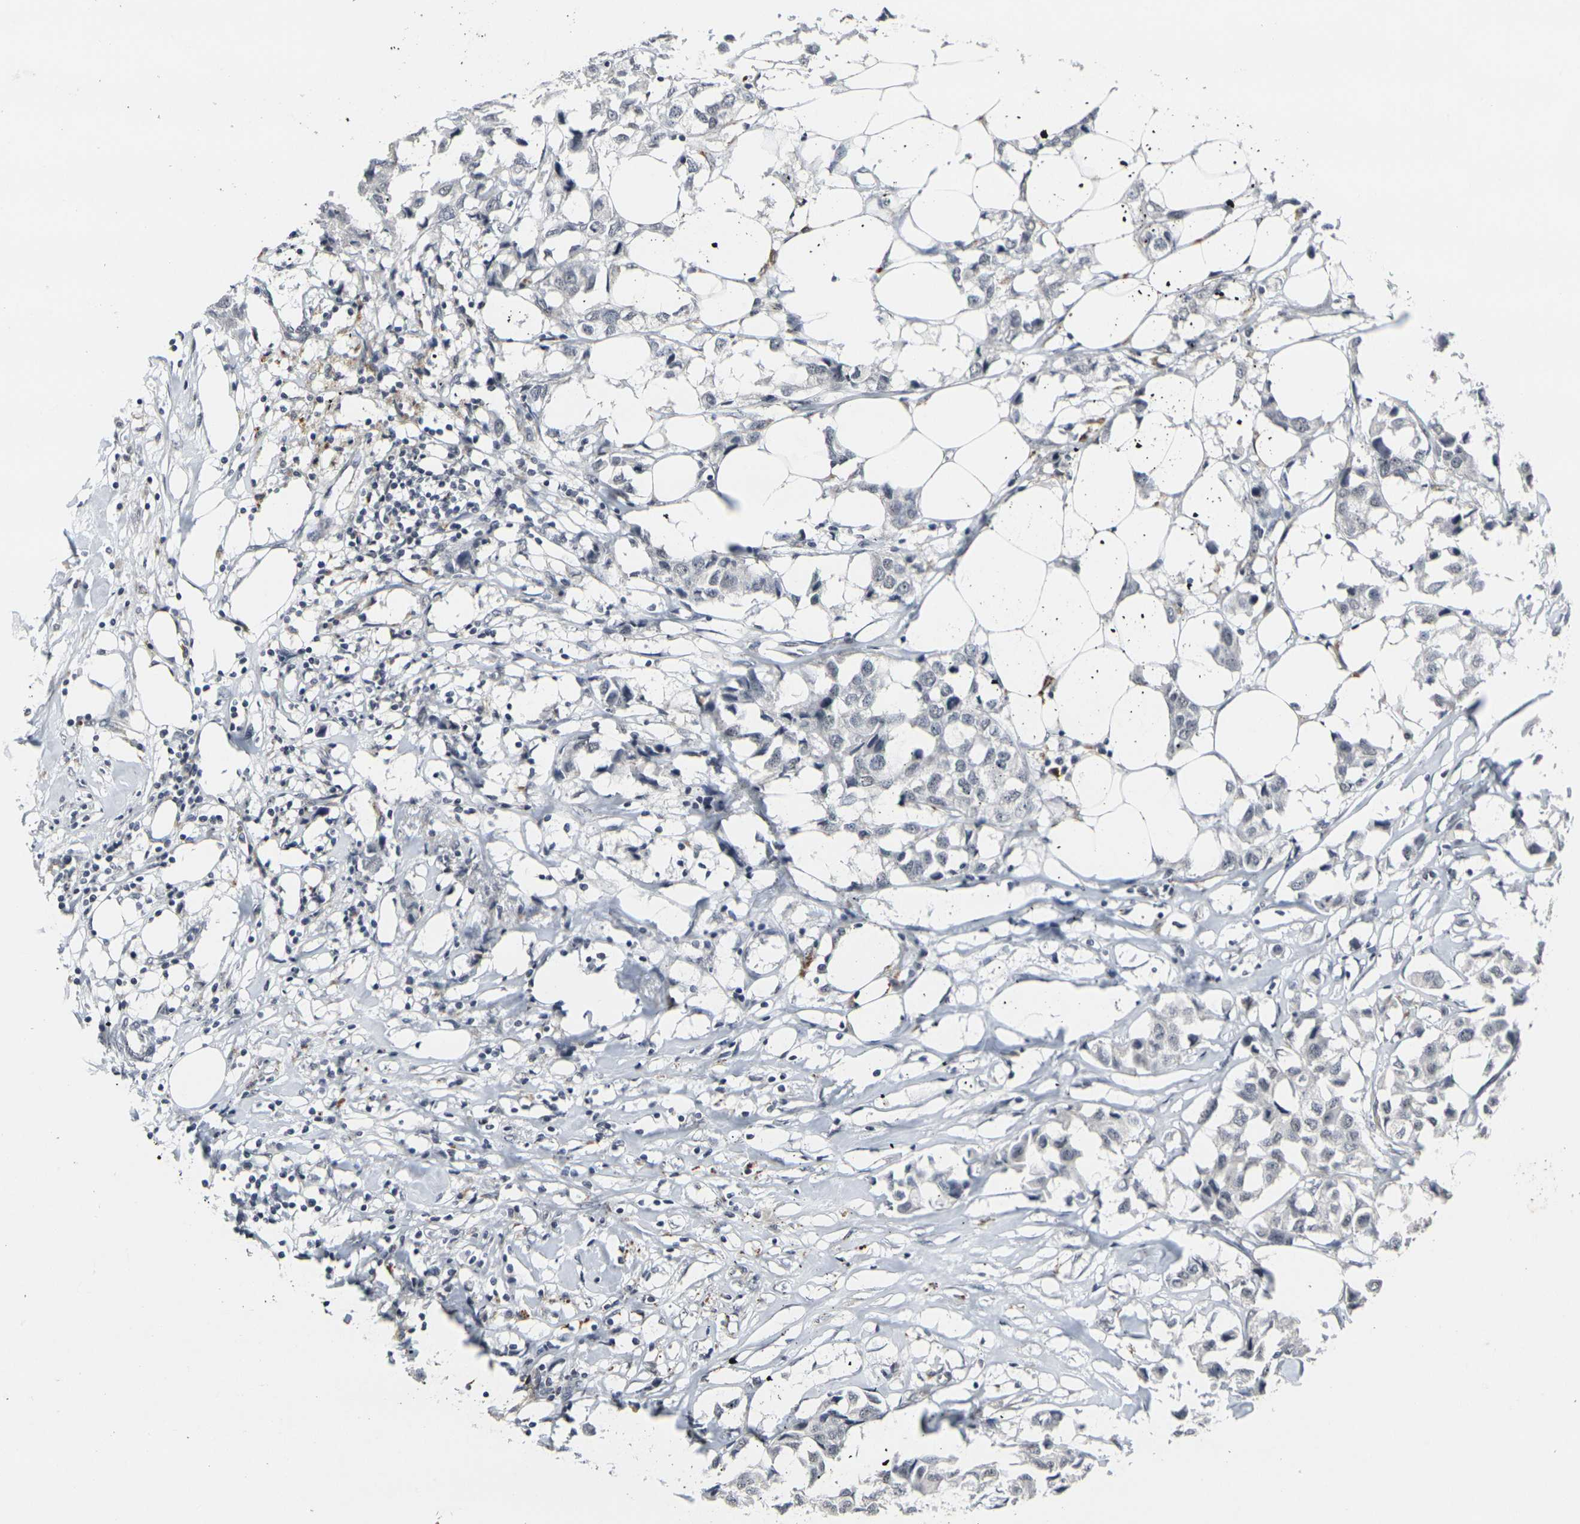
{"staining": {"intensity": "negative", "quantity": "none", "location": "none"}, "tissue": "breast cancer", "cell_type": "Tumor cells", "image_type": "cancer", "snomed": [{"axis": "morphology", "description": "Duct carcinoma"}, {"axis": "topography", "description": "Breast"}], "caption": "Tumor cells are negative for brown protein staining in invasive ductal carcinoma (breast).", "gene": "GPR19", "patient": {"sex": "female", "age": 80}}